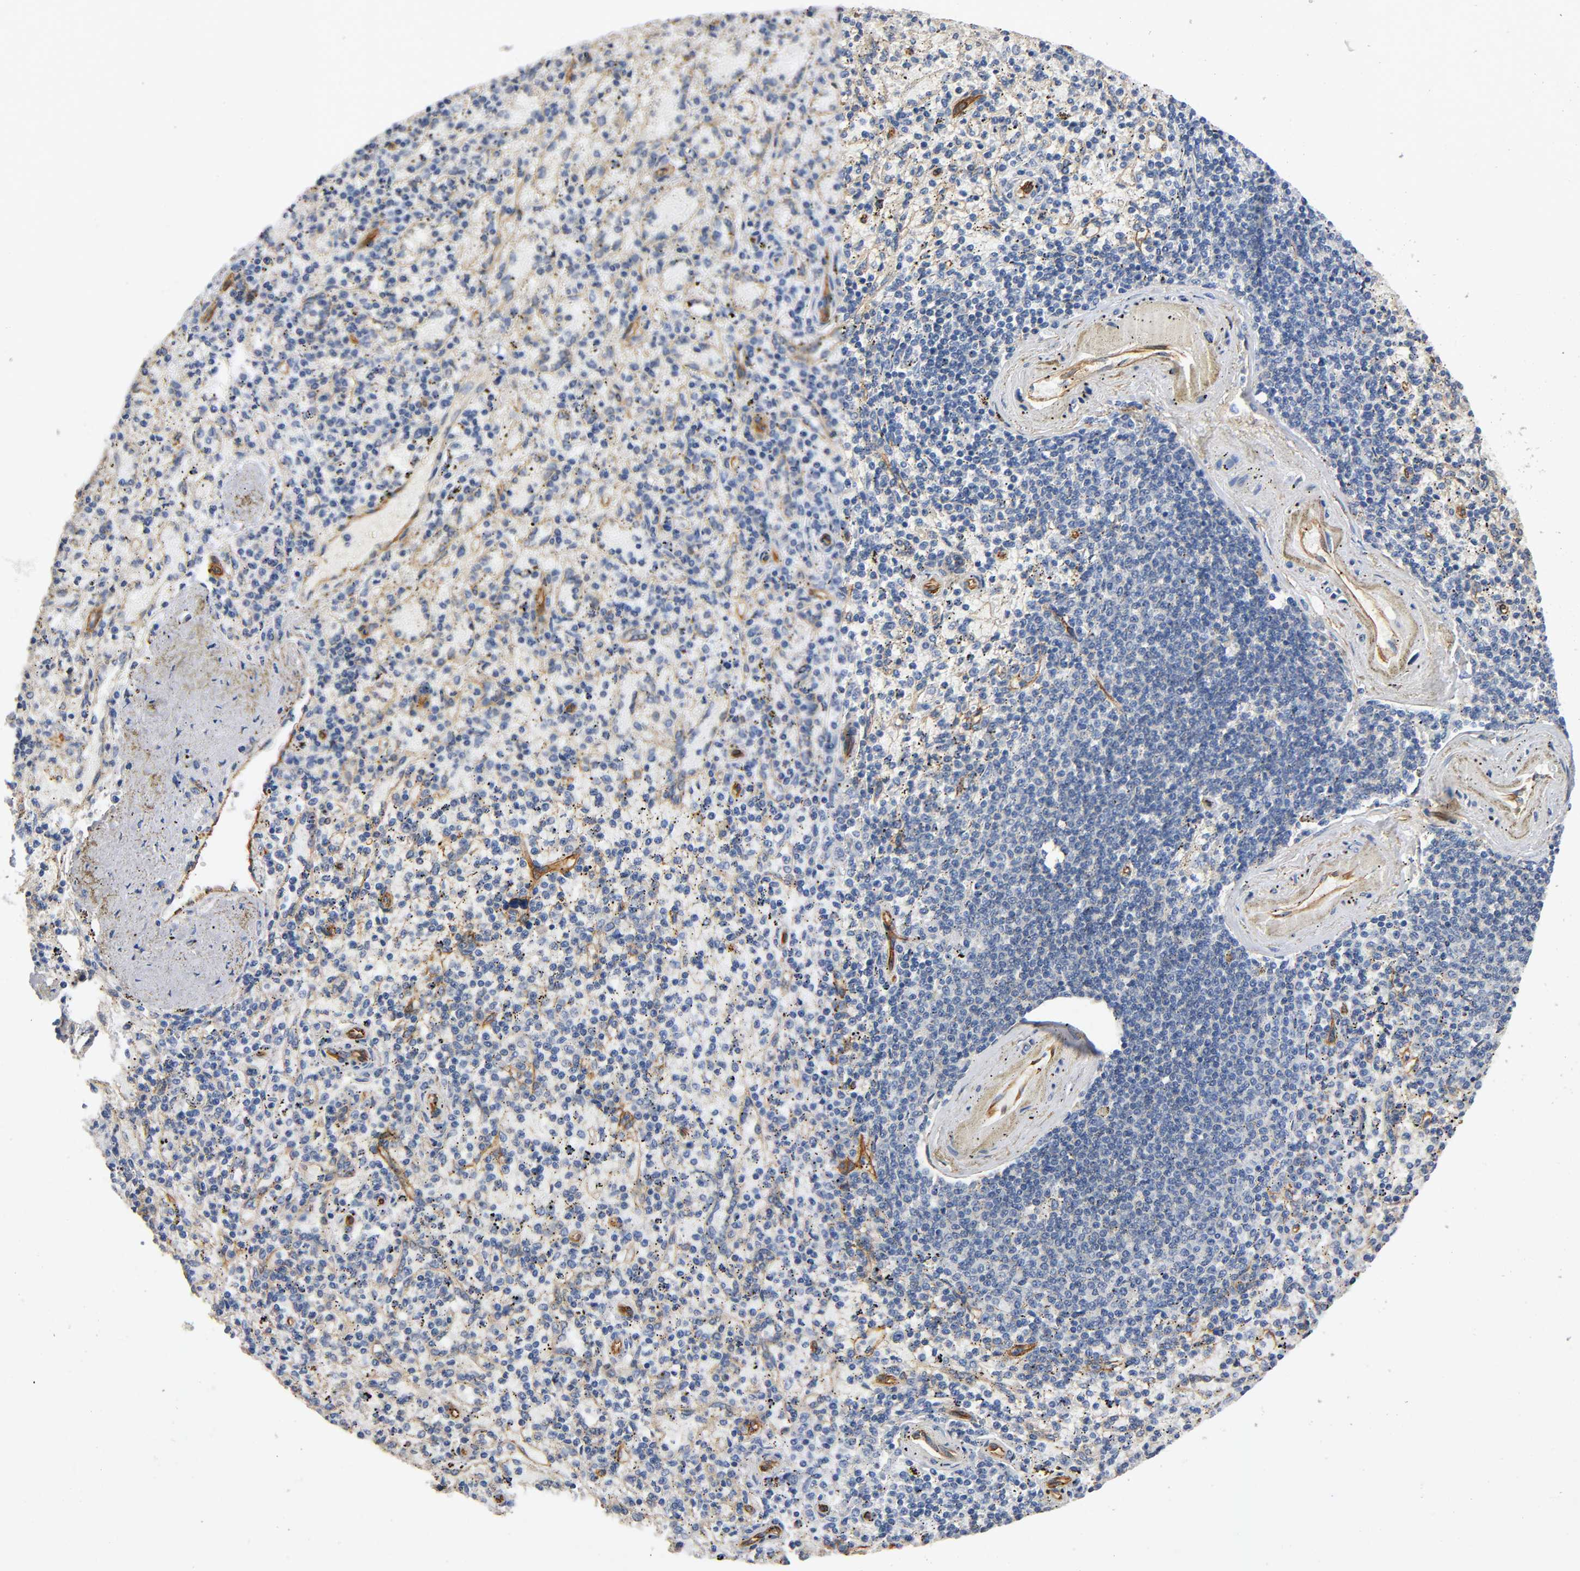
{"staining": {"intensity": "negative", "quantity": "none", "location": "none"}, "tissue": "spleen", "cell_type": "Cells in red pulp", "image_type": "normal", "snomed": [{"axis": "morphology", "description": "Normal tissue, NOS"}, {"axis": "topography", "description": "Spleen"}], "caption": "IHC of benign spleen exhibits no positivity in cells in red pulp.", "gene": "MARS1", "patient": {"sex": "female", "age": 43}}